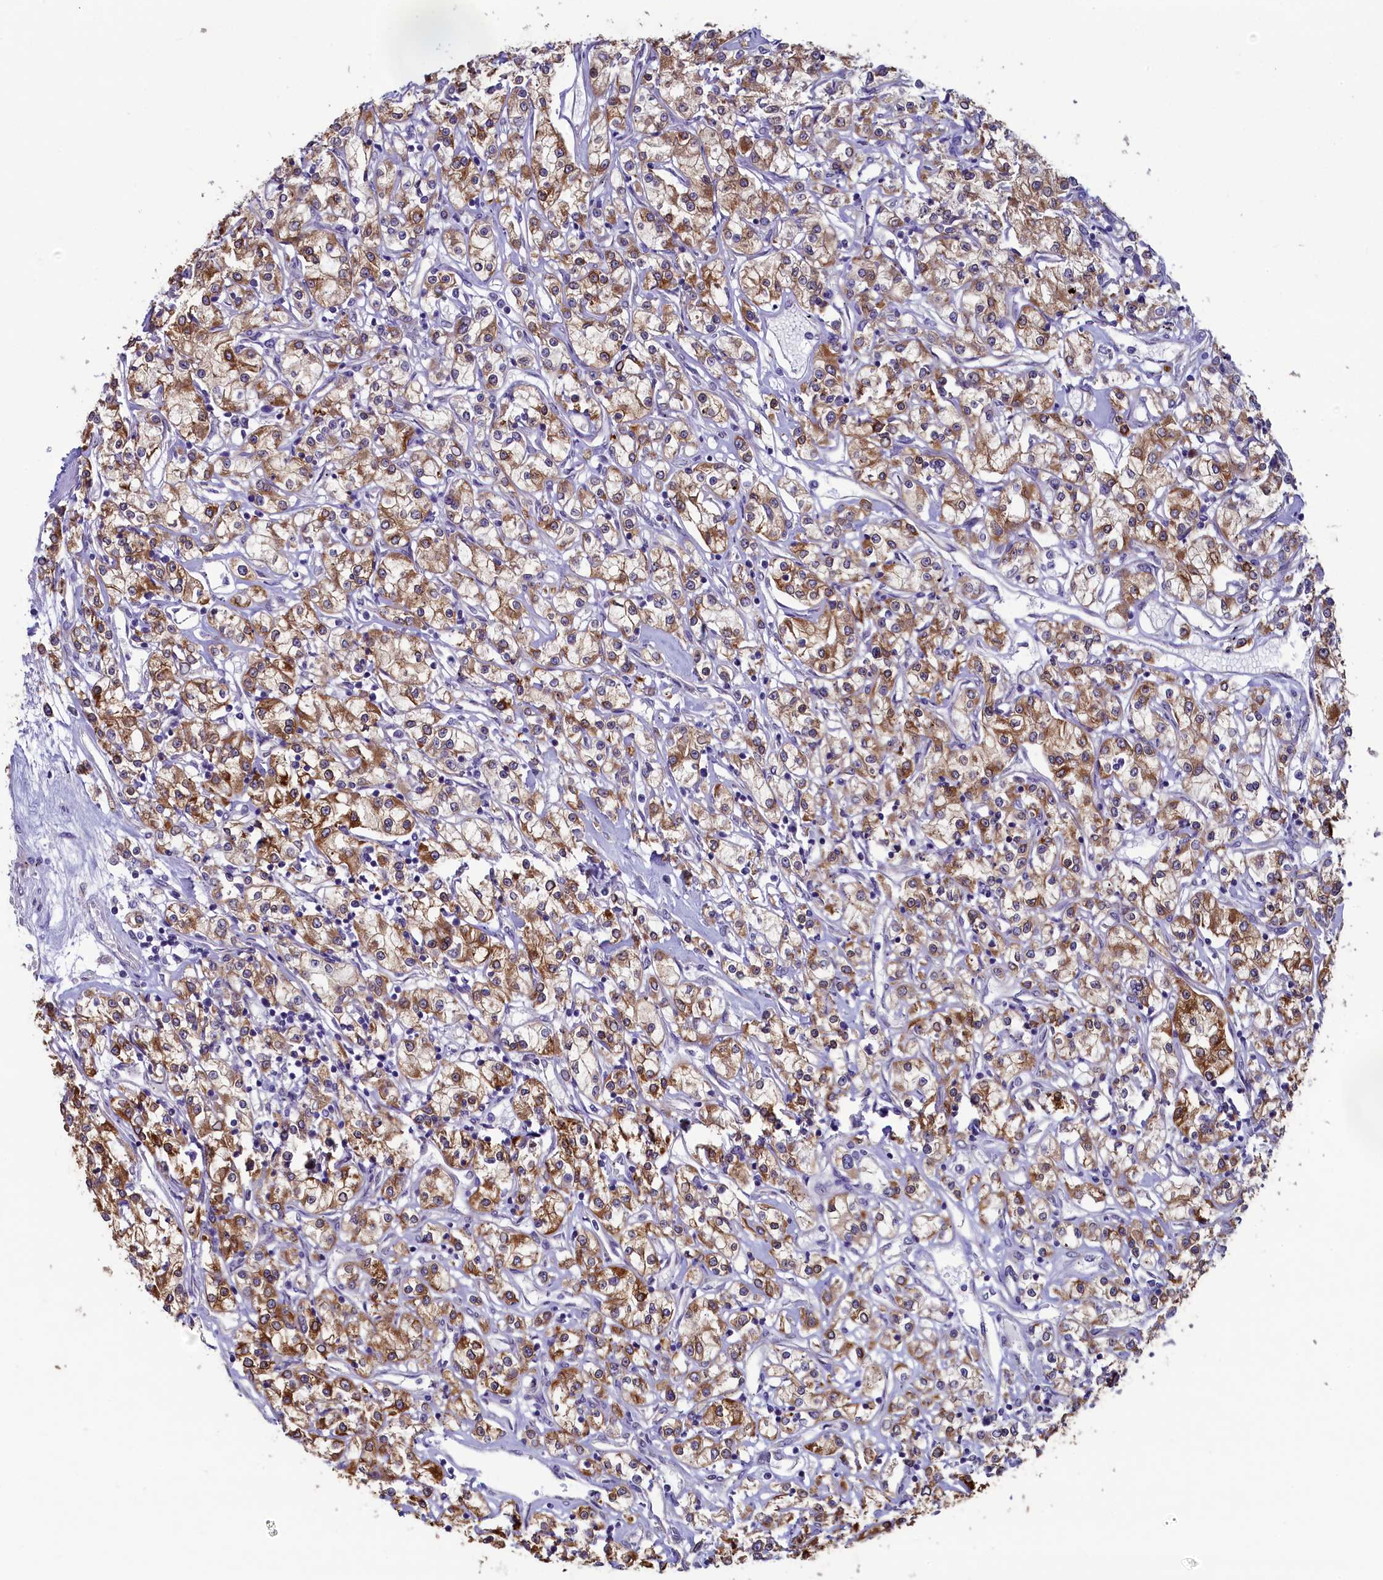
{"staining": {"intensity": "moderate", "quantity": ">75%", "location": "cytoplasmic/membranous"}, "tissue": "renal cancer", "cell_type": "Tumor cells", "image_type": "cancer", "snomed": [{"axis": "morphology", "description": "Adenocarcinoma, NOS"}, {"axis": "topography", "description": "Kidney"}], "caption": "Renal adenocarcinoma tissue displays moderate cytoplasmic/membranous expression in approximately >75% of tumor cells, visualized by immunohistochemistry.", "gene": "SPATA2L", "patient": {"sex": "female", "age": 59}}